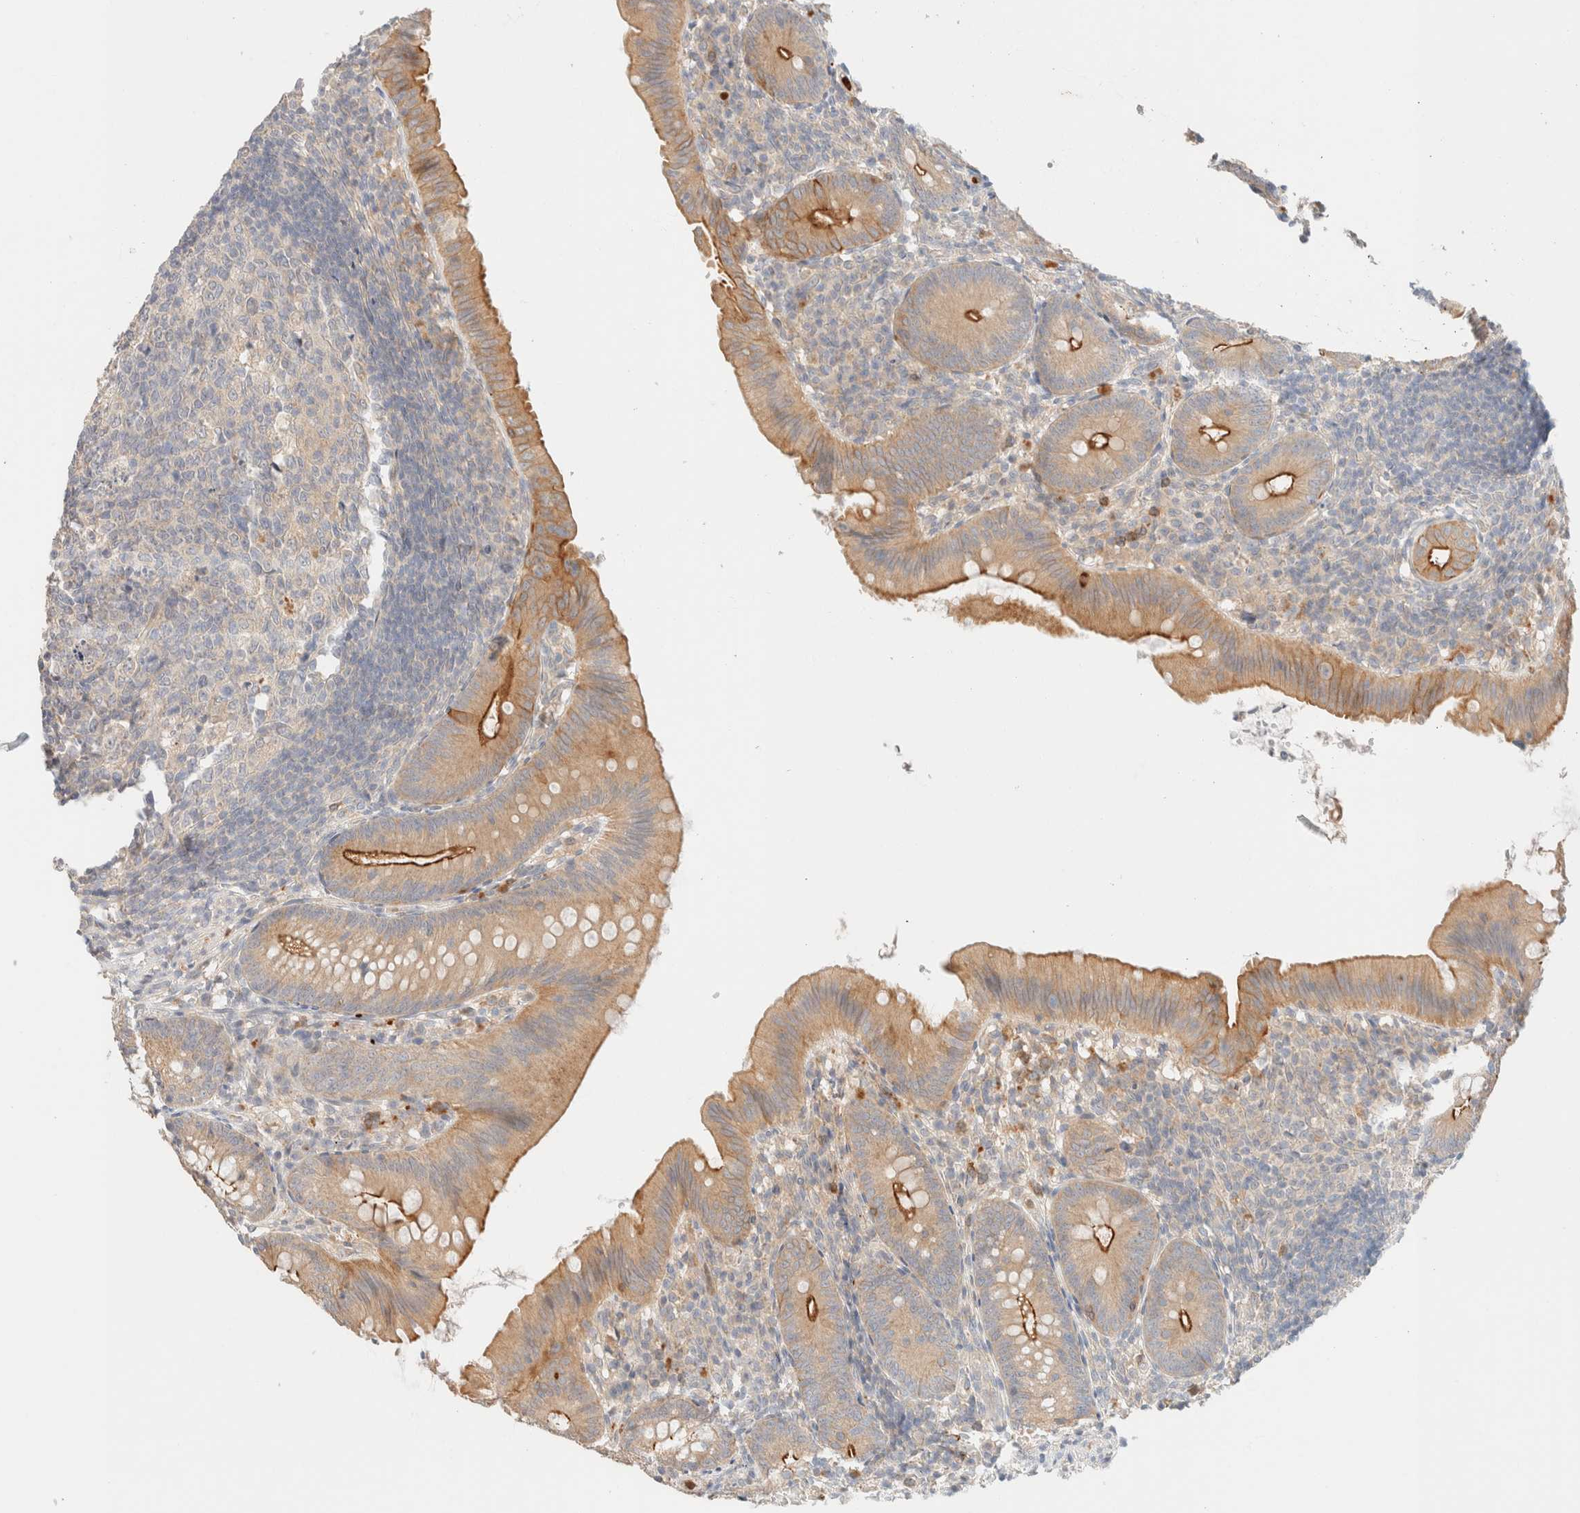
{"staining": {"intensity": "moderate", "quantity": ">75%", "location": "cytoplasmic/membranous"}, "tissue": "appendix", "cell_type": "Glandular cells", "image_type": "normal", "snomed": [{"axis": "morphology", "description": "Normal tissue, NOS"}, {"axis": "topography", "description": "Appendix"}], "caption": "A brown stain highlights moderate cytoplasmic/membranous positivity of a protein in glandular cells of normal appendix. Immunohistochemistry (ihc) stains the protein of interest in brown and the nuclei are stained blue.", "gene": "SGSM2", "patient": {"sex": "male", "age": 1}}